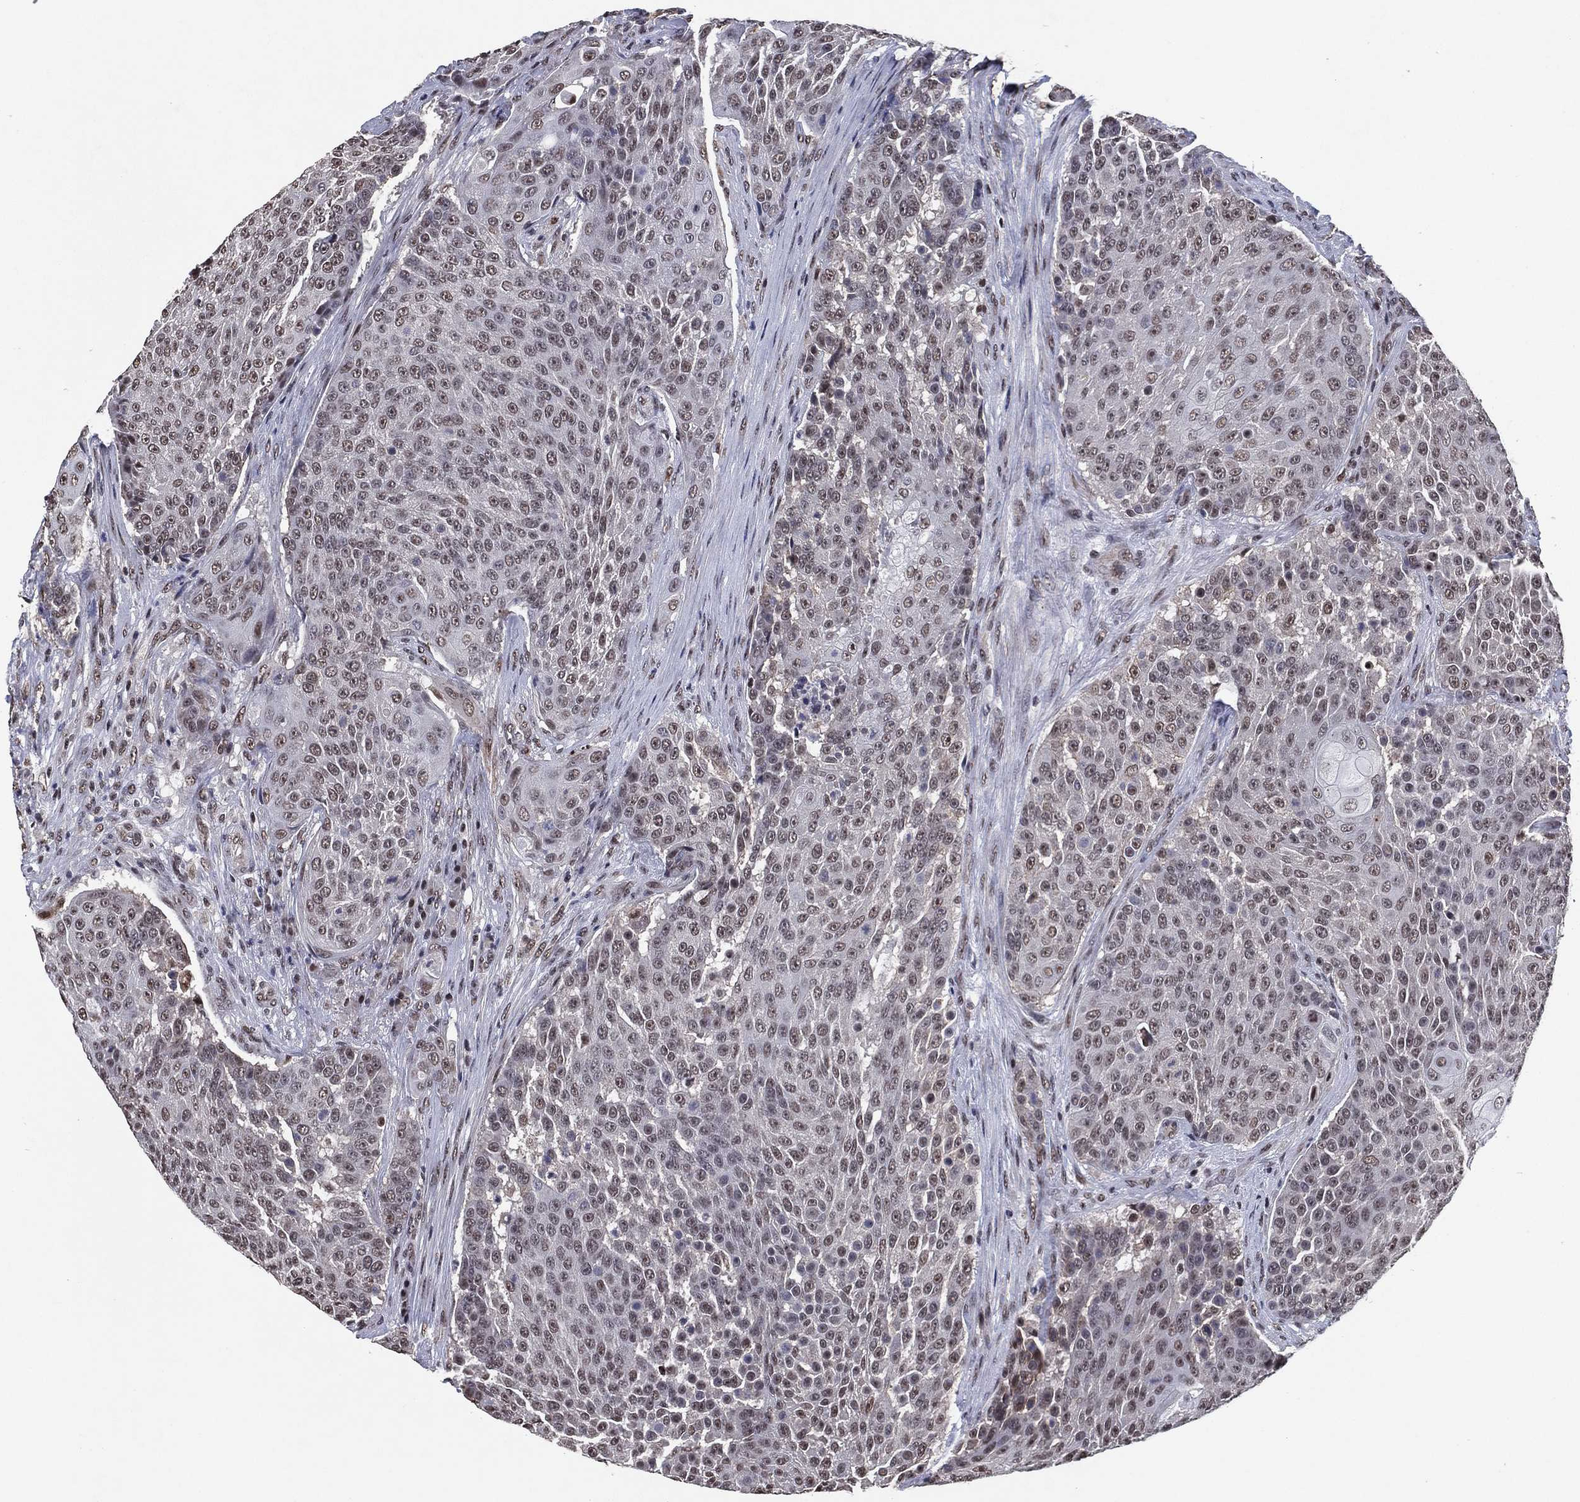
{"staining": {"intensity": "moderate", "quantity": "<25%", "location": "nuclear"}, "tissue": "urothelial cancer", "cell_type": "Tumor cells", "image_type": "cancer", "snomed": [{"axis": "morphology", "description": "Urothelial carcinoma, High grade"}, {"axis": "topography", "description": "Urinary bladder"}], "caption": "Immunohistochemical staining of high-grade urothelial carcinoma demonstrates moderate nuclear protein expression in approximately <25% of tumor cells.", "gene": "ZBTB42", "patient": {"sex": "female", "age": 63}}